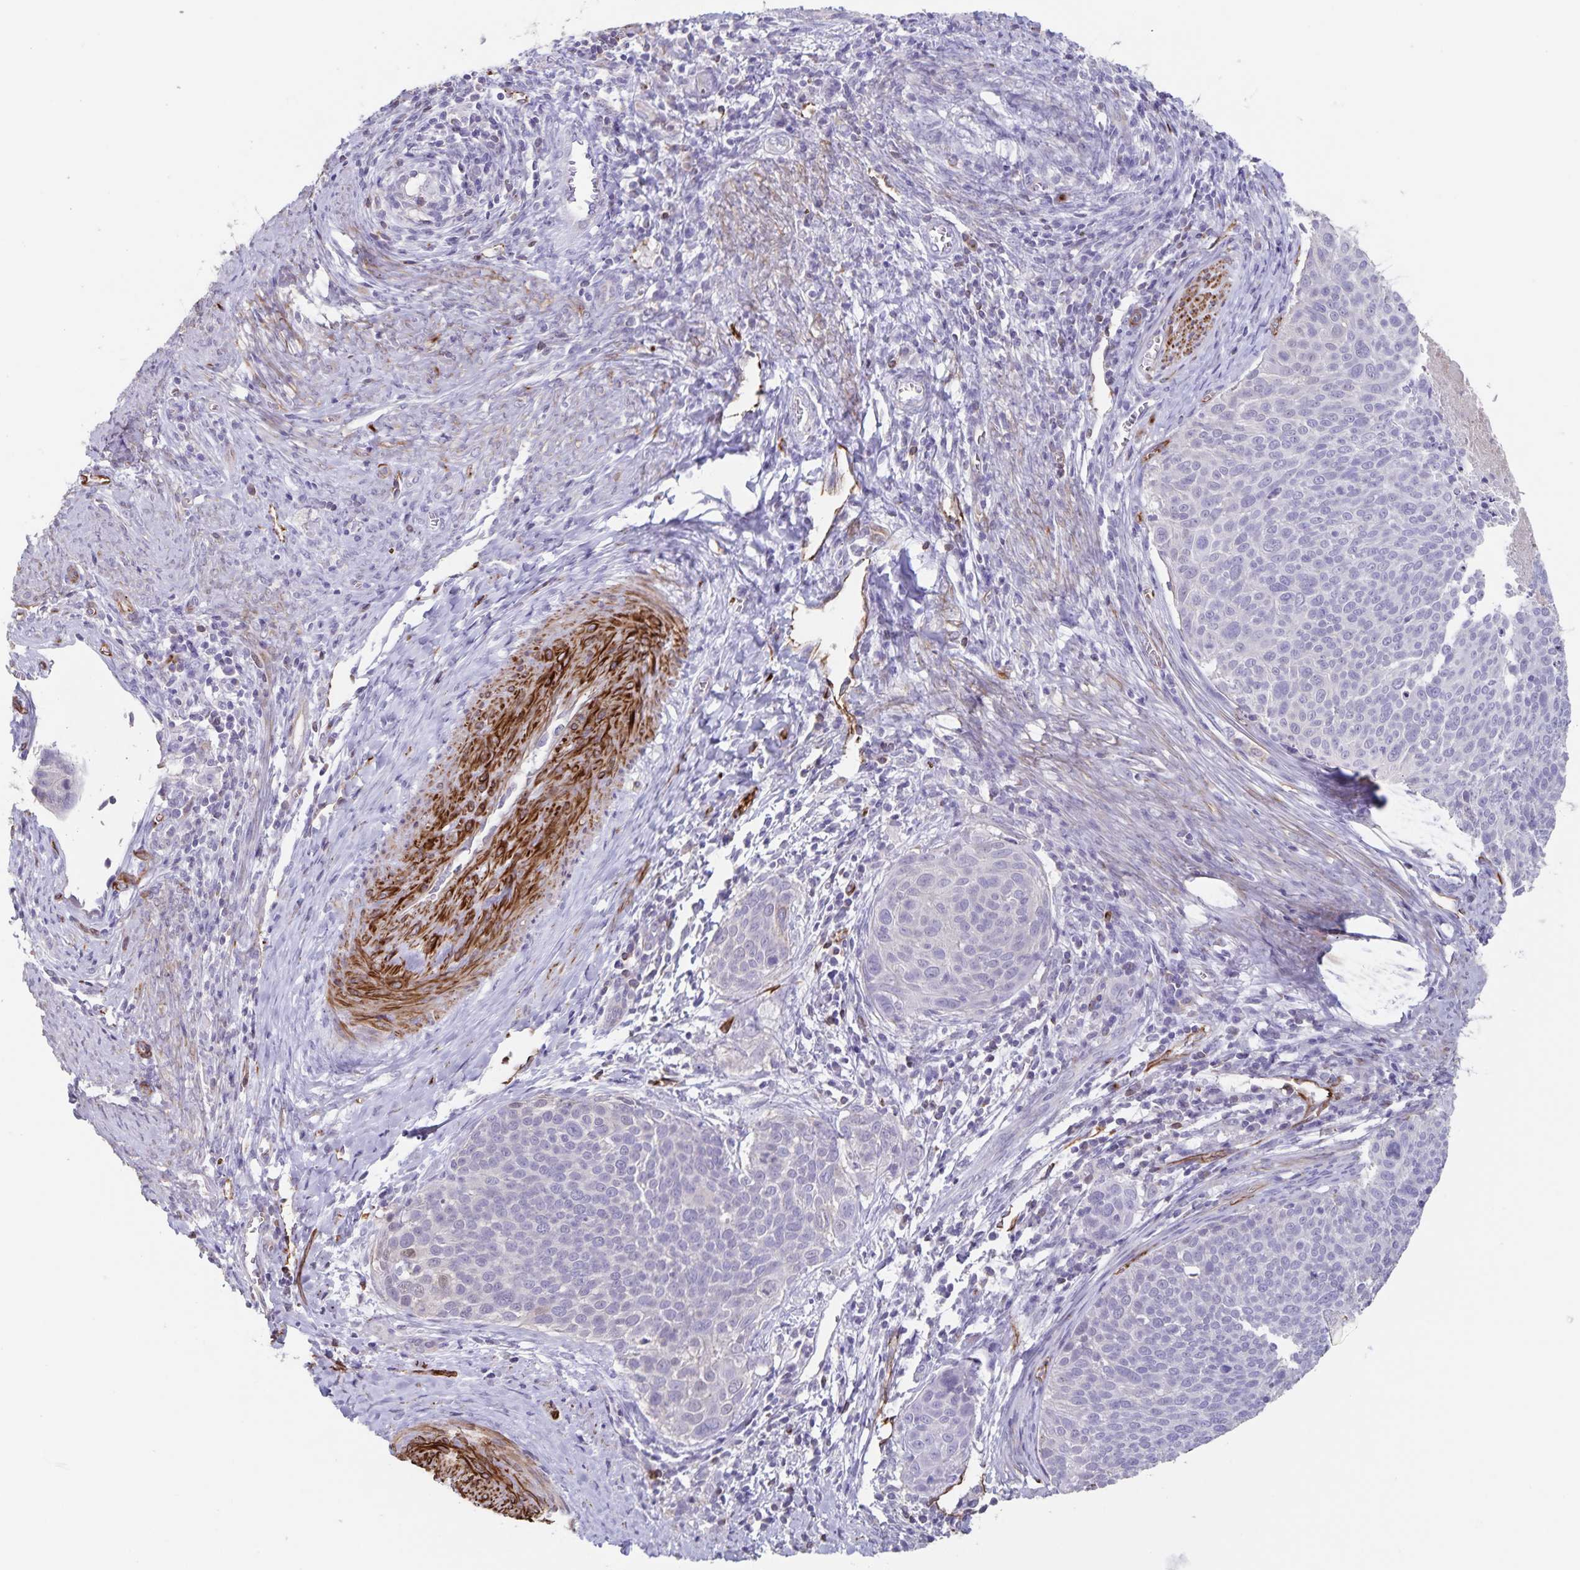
{"staining": {"intensity": "negative", "quantity": "none", "location": "none"}, "tissue": "cervical cancer", "cell_type": "Tumor cells", "image_type": "cancer", "snomed": [{"axis": "morphology", "description": "Squamous cell carcinoma, NOS"}, {"axis": "topography", "description": "Cervix"}], "caption": "The immunohistochemistry photomicrograph has no significant staining in tumor cells of squamous cell carcinoma (cervical) tissue. (Brightfield microscopy of DAB (3,3'-diaminobenzidine) immunohistochemistry (IHC) at high magnification).", "gene": "SYNM", "patient": {"sex": "female", "age": 39}}